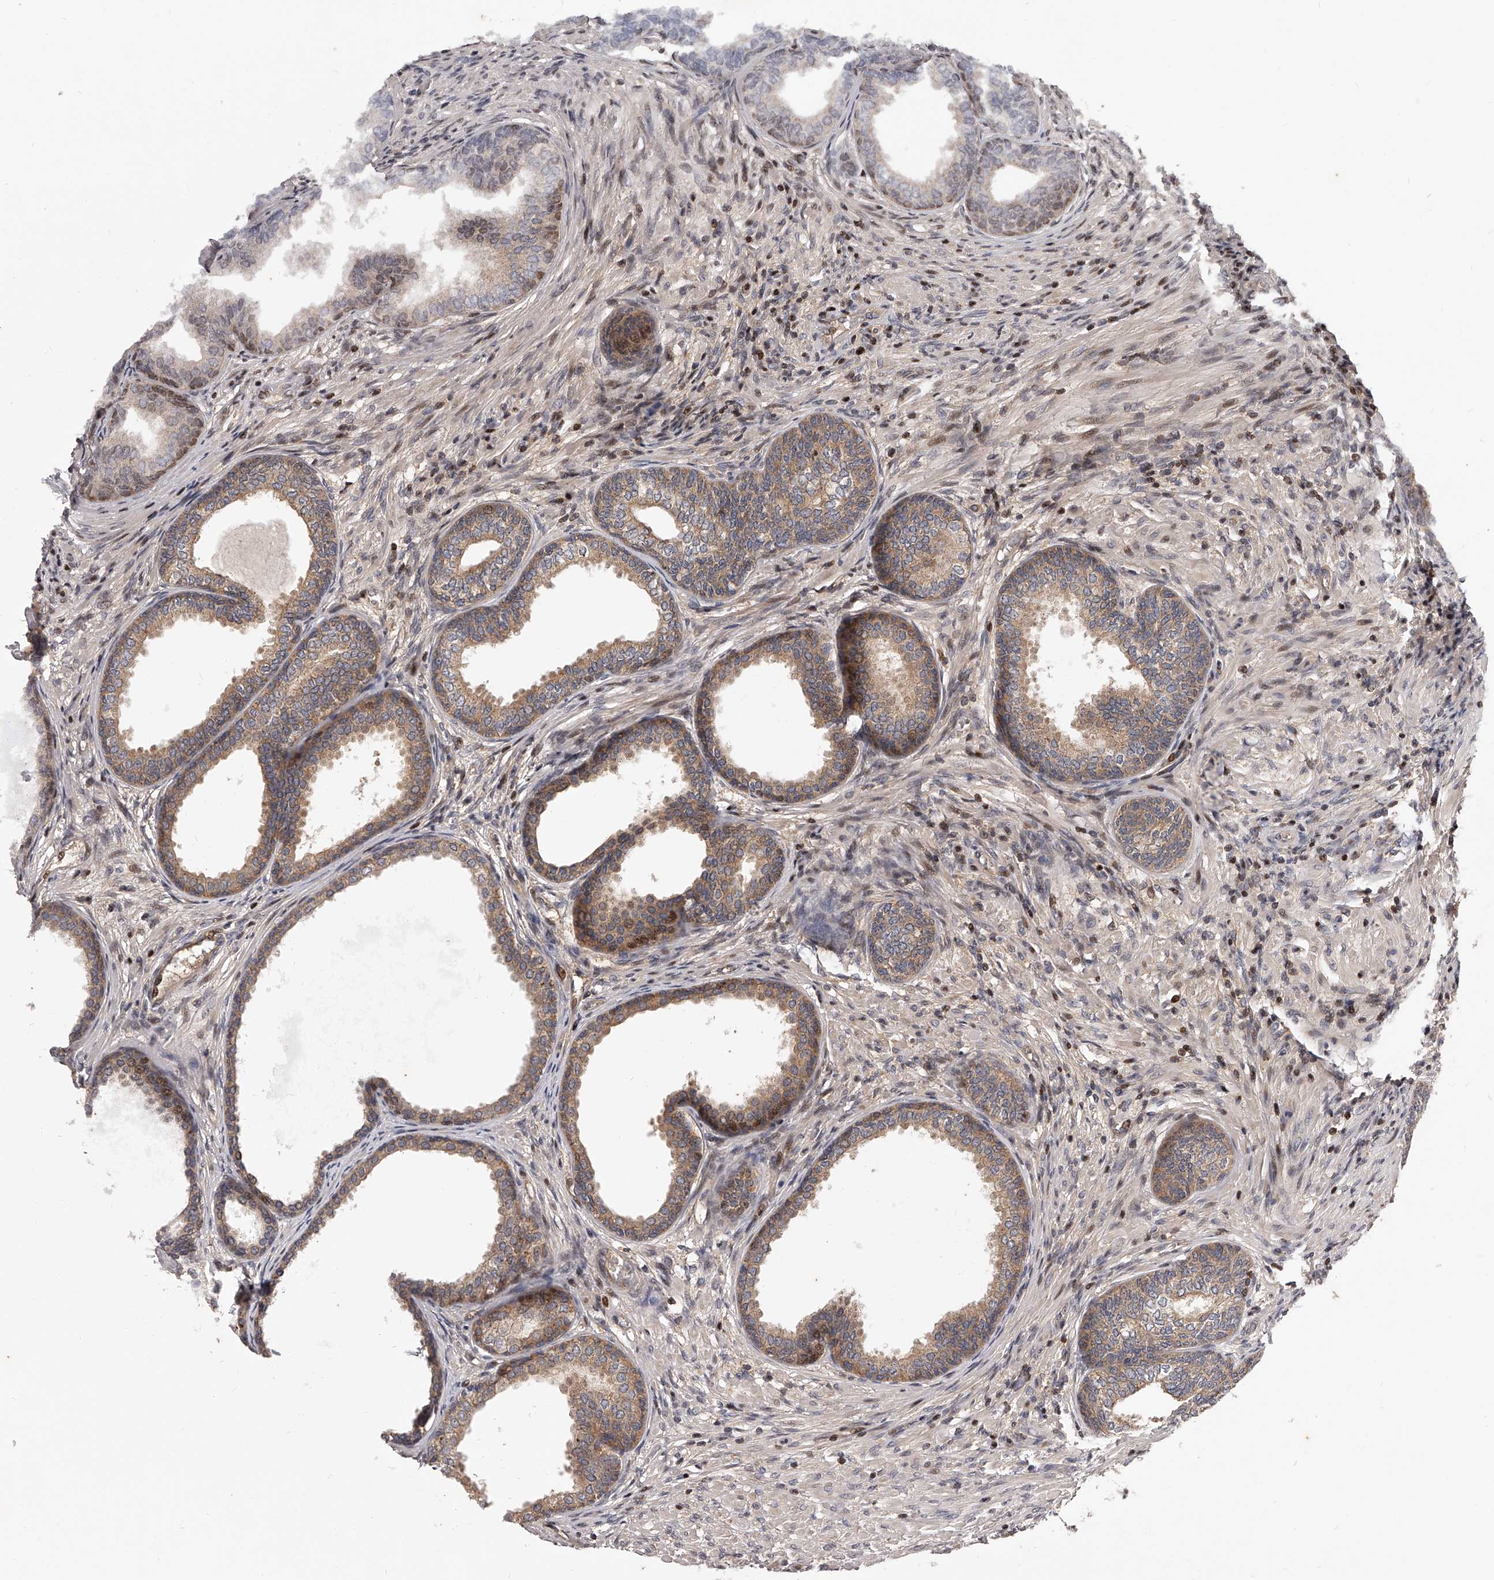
{"staining": {"intensity": "moderate", "quantity": ">75%", "location": "cytoplasmic/membranous"}, "tissue": "prostate", "cell_type": "Glandular cells", "image_type": "normal", "snomed": [{"axis": "morphology", "description": "Normal tissue, NOS"}, {"axis": "topography", "description": "Prostate"}], "caption": "Protein staining displays moderate cytoplasmic/membranous staining in approximately >75% of glandular cells in unremarkable prostate. Using DAB (brown) and hematoxylin (blue) stains, captured at high magnification using brightfield microscopy.", "gene": "PFDN2", "patient": {"sex": "male", "age": 76}}